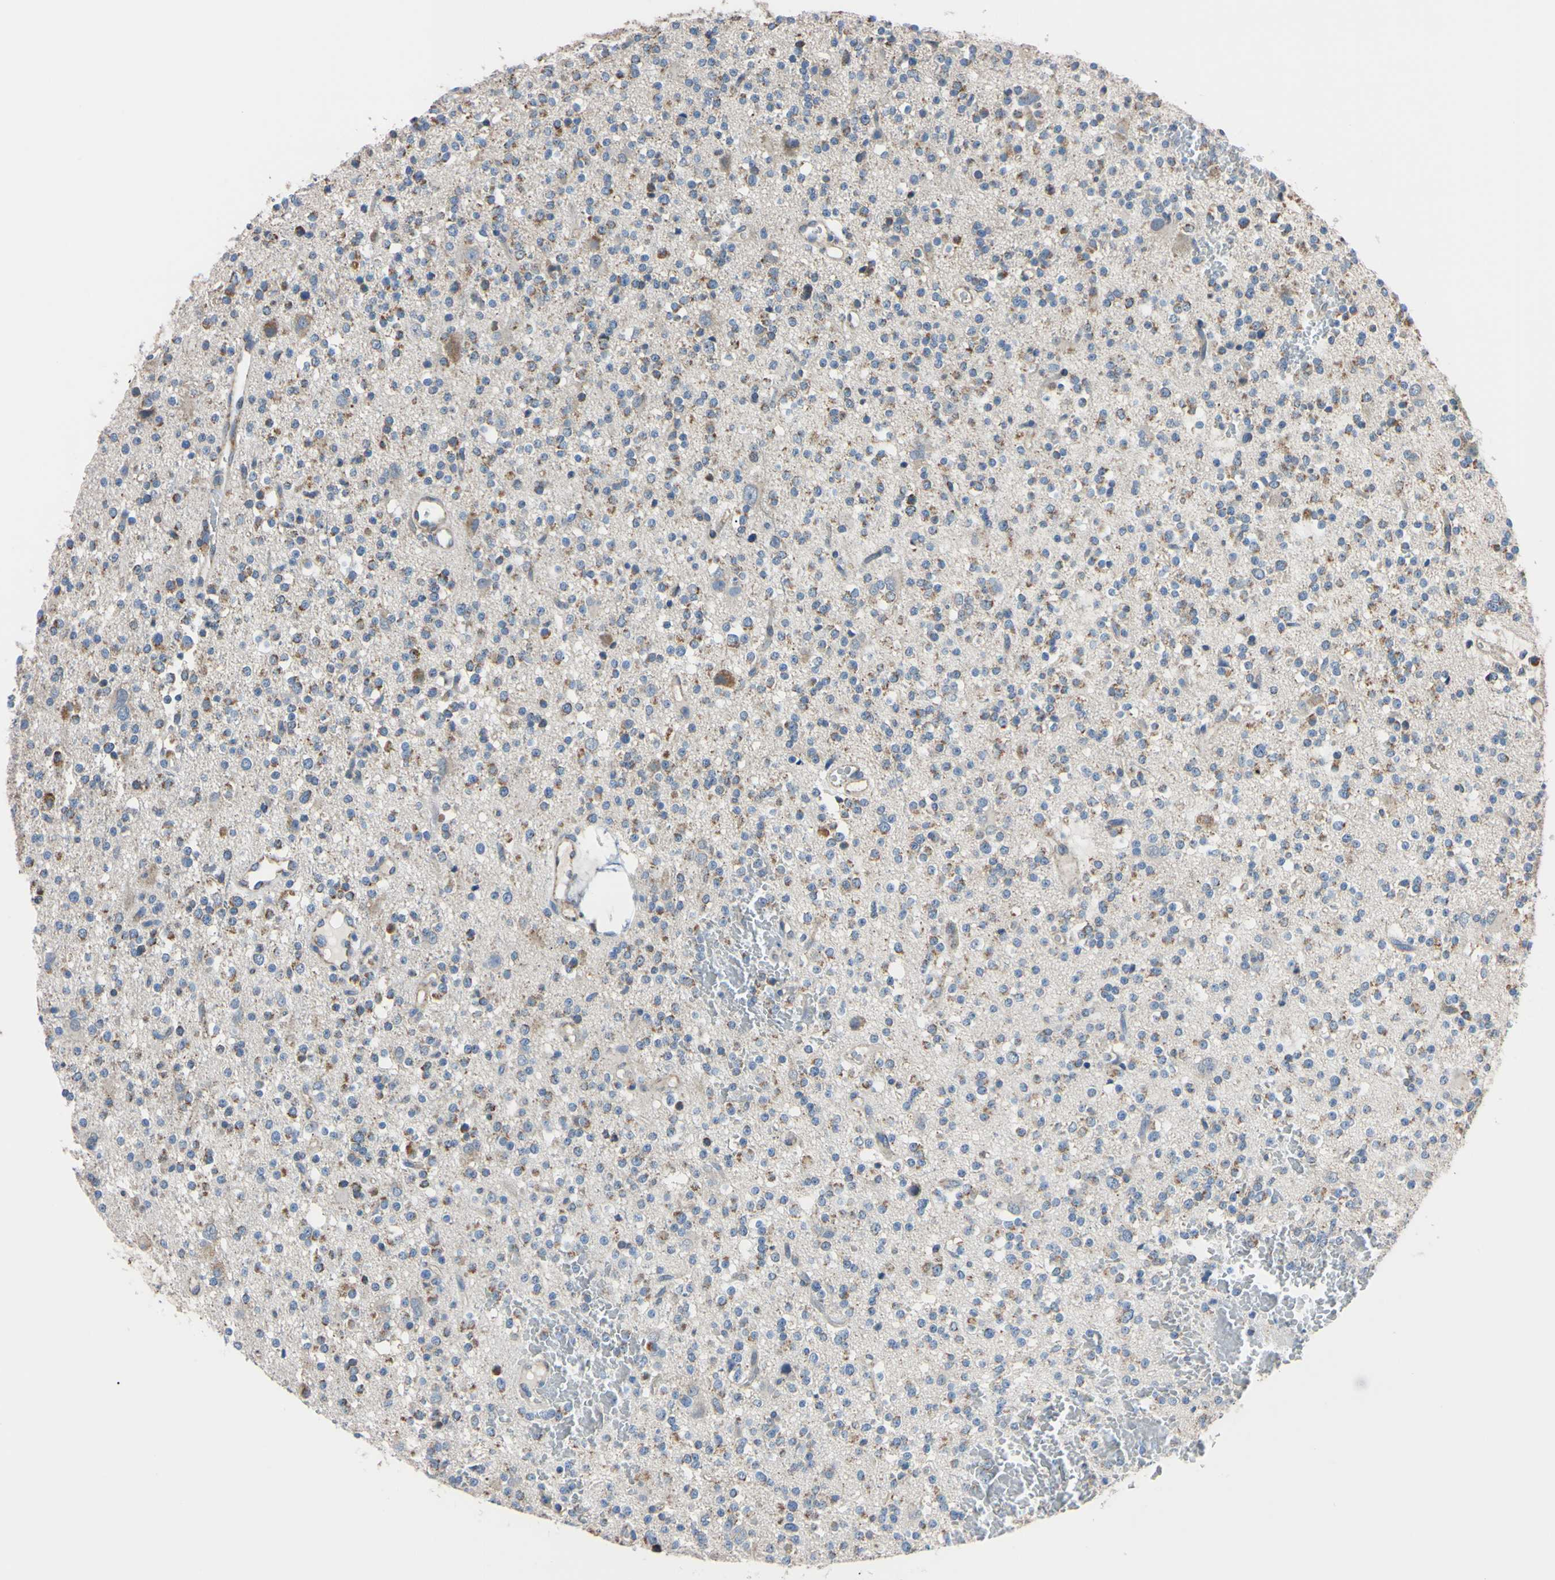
{"staining": {"intensity": "moderate", "quantity": "<25%", "location": "cytoplasmic/membranous"}, "tissue": "glioma", "cell_type": "Tumor cells", "image_type": "cancer", "snomed": [{"axis": "morphology", "description": "Glioma, malignant, High grade"}, {"axis": "topography", "description": "Brain"}], "caption": "IHC histopathology image of neoplastic tissue: human malignant glioma (high-grade) stained using IHC shows low levels of moderate protein expression localized specifically in the cytoplasmic/membranous of tumor cells, appearing as a cytoplasmic/membranous brown color.", "gene": "CLPP", "patient": {"sex": "male", "age": 47}}